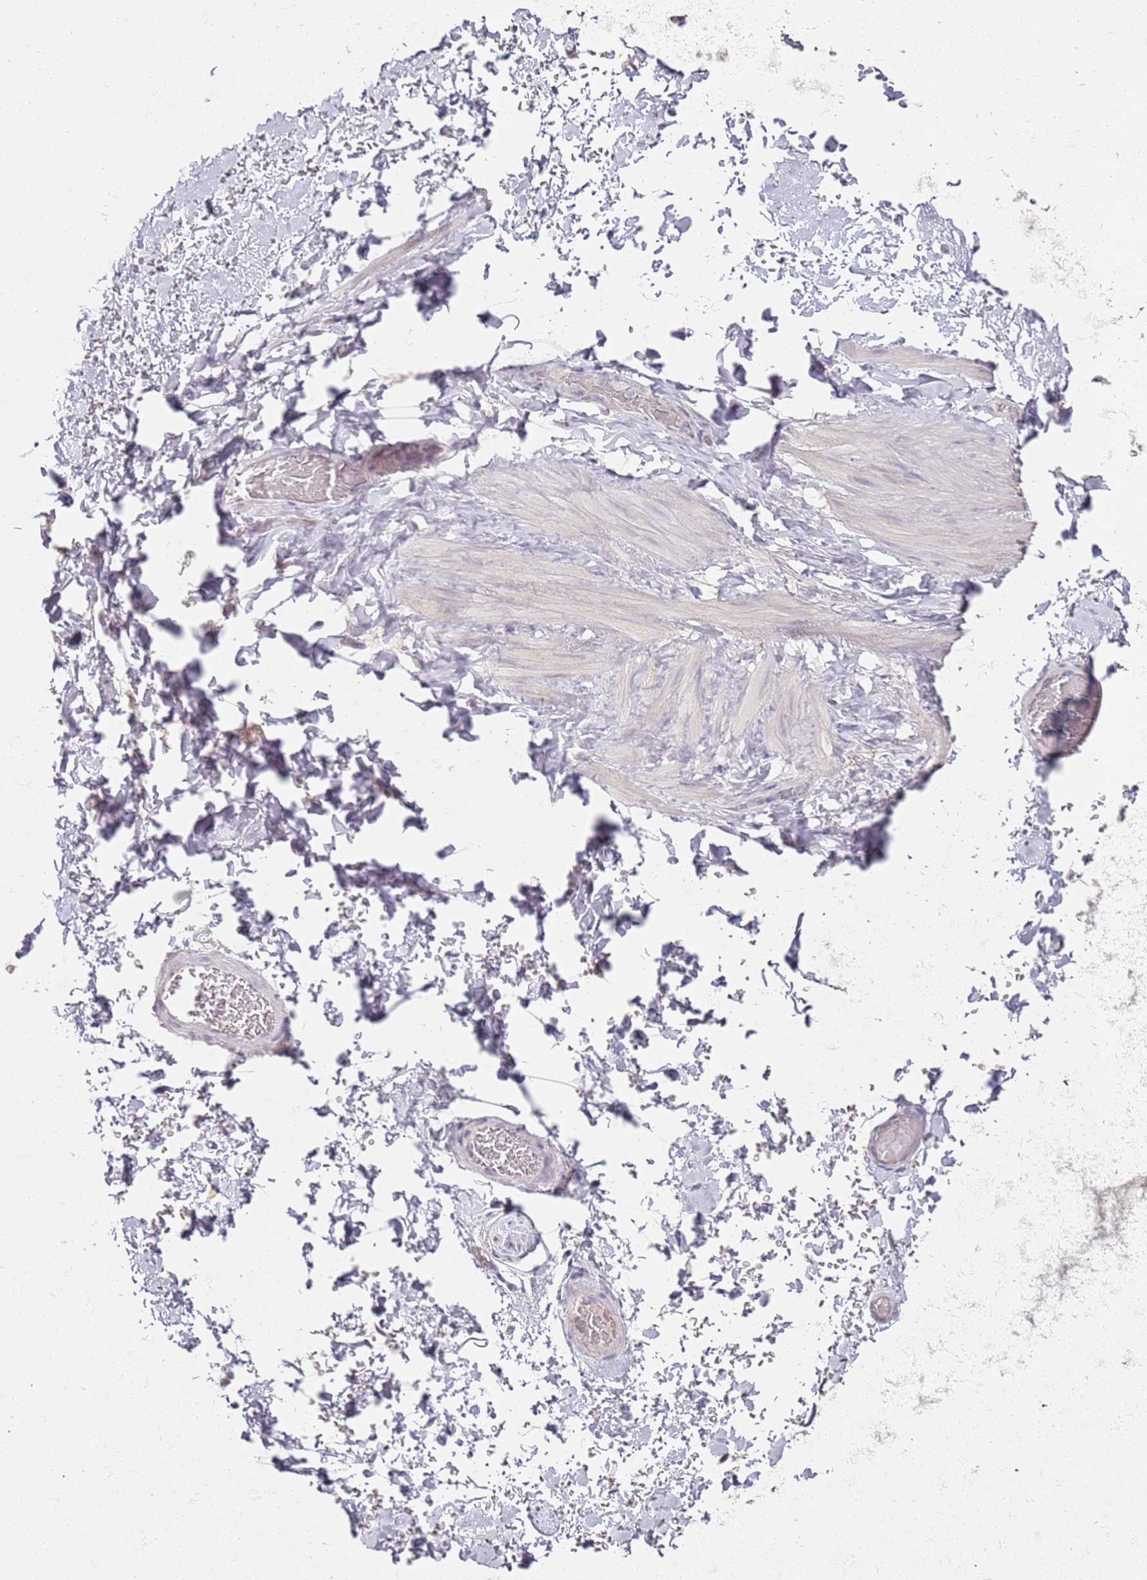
{"staining": {"intensity": "negative", "quantity": "none", "location": "none"}, "tissue": "adipose tissue", "cell_type": "Adipocytes", "image_type": "normal", "snomed": [{"axis": "morphology", "description": "Normal tissue, NOS"}, {"axis": "topography", "description": "Soft tissue"}, {"axis": "topography", "description": "Vascular tissue"}], "caption": "Immunohistochemistry image of benign adipose tissue stained for a protein (brown), which exhibits no staining in adipocytes.", "gene": "CD40LG", "patient": {"sex": "male", "age": 41}}